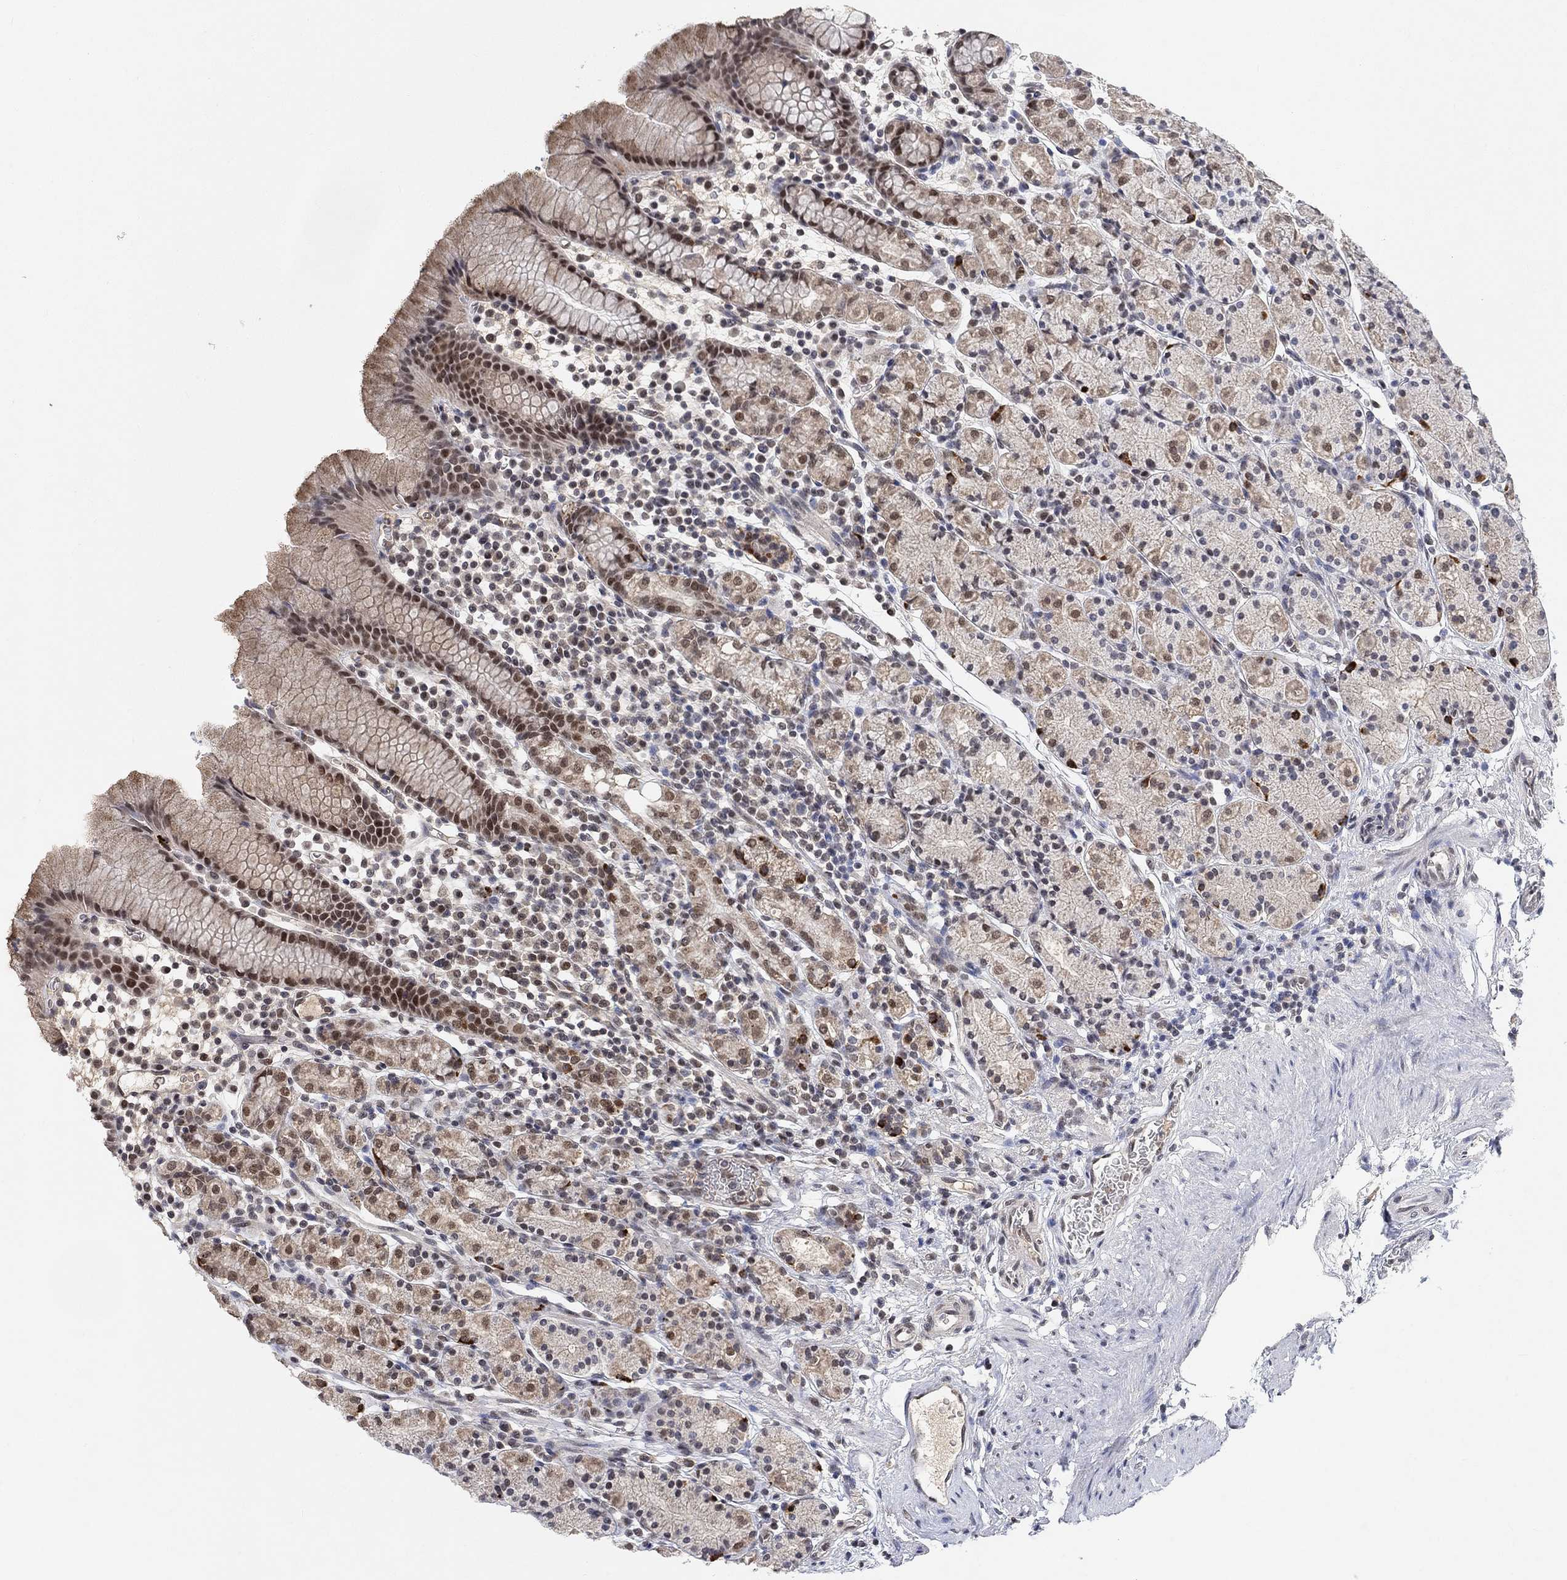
{"staining": {"intensity": "moderate", "quantity": "25%-75%", "location": "nuclear"}, "tissue": "stomach", "cell_type": "Glandular cells", "image_type": "normal", "snomed": [{"axis": "morphology", "description": "Normal tissue, NOS"}, {"axis": "topography", "description": "Stomach, upper"}, {"axis": "topography", "description": "Stomach"}], "caption": "Benign stomach was stained to show a protein in brown. There is medium levels of moderate nuclear positivity in approximately 25%-75% of glandular cells. The staining is performed using DAB brown chromogen to label protein expression. The nuclei are counter-stained blue using hematoxylin.", "gene": "THAP8", "patient": {"sex": "male", "age": 62}}